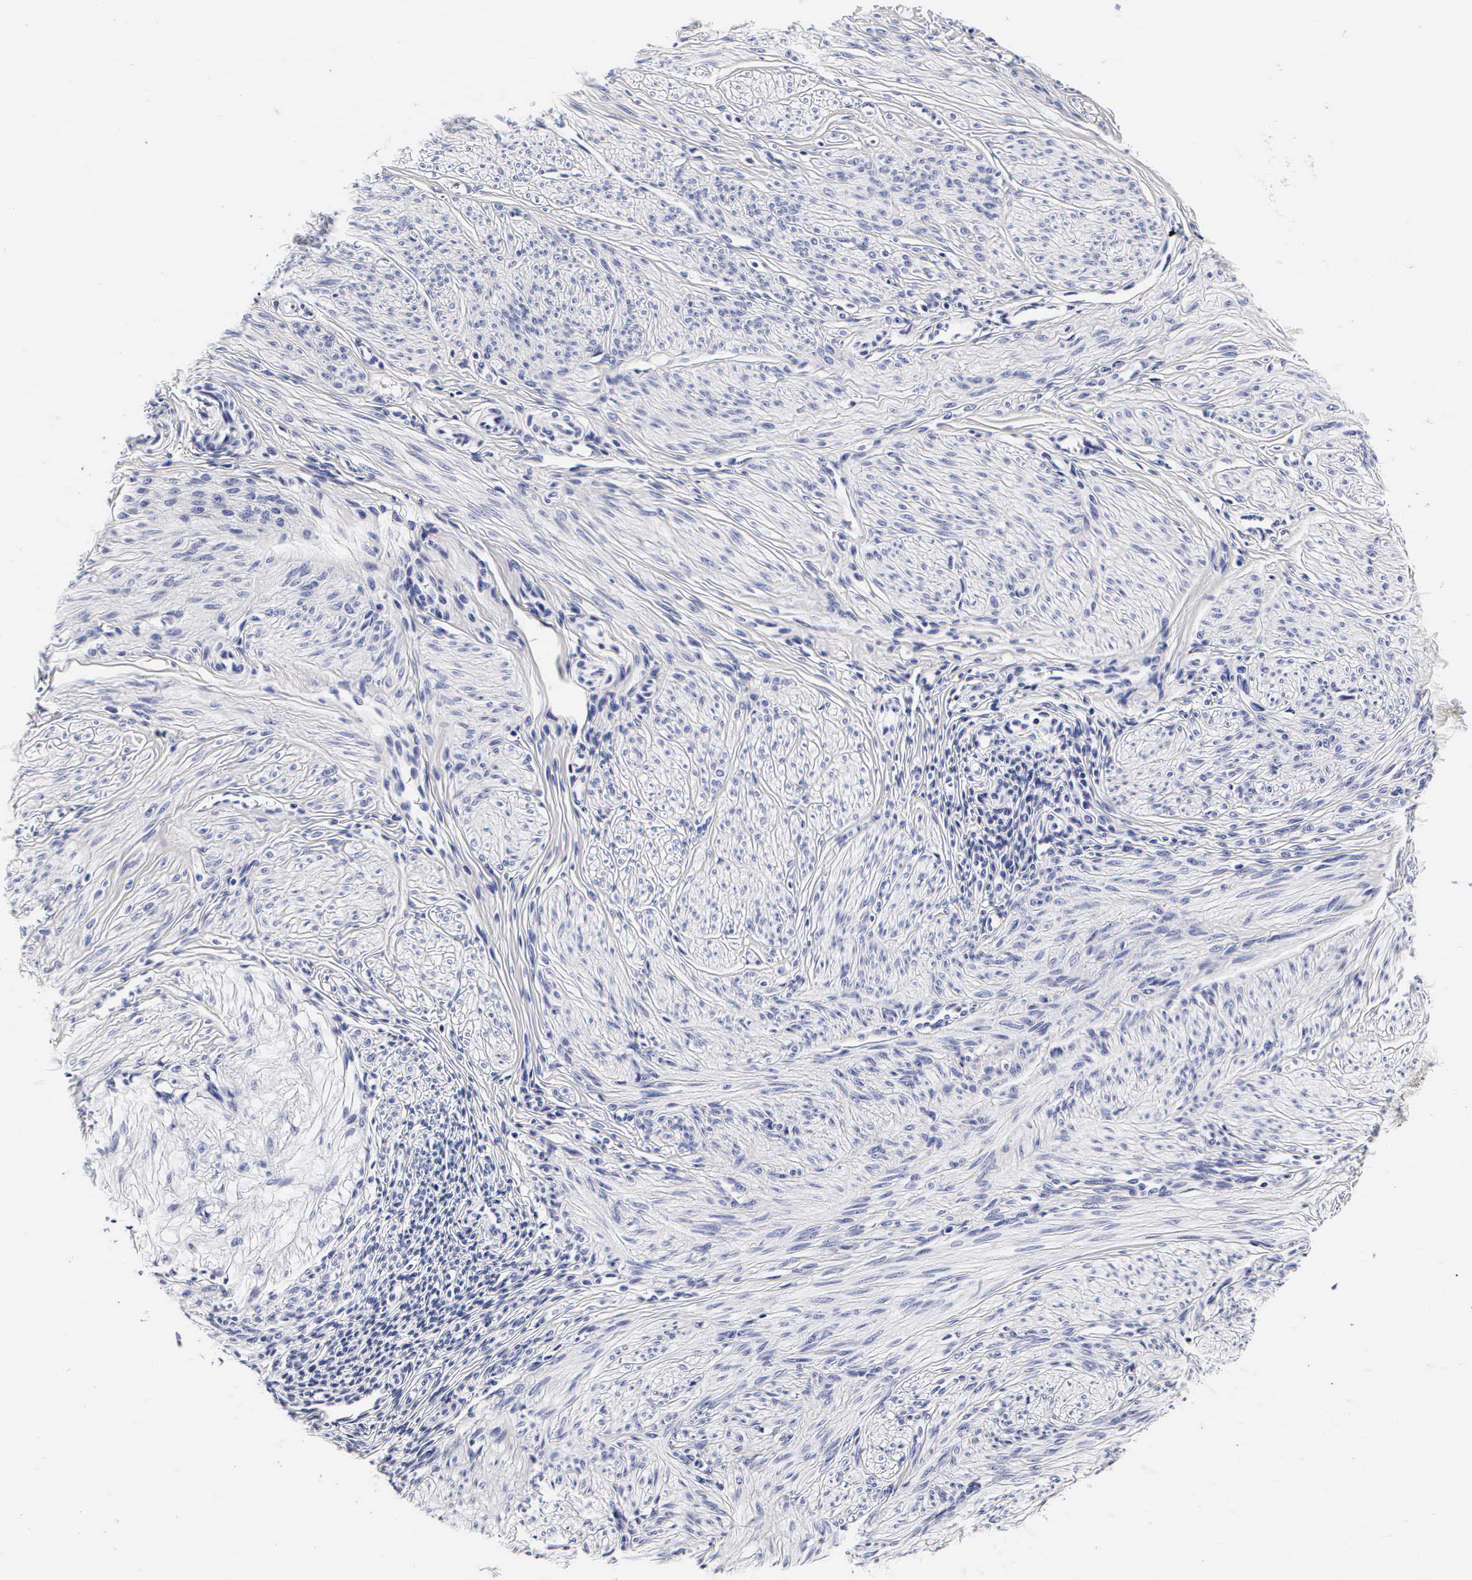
{"staining": {"intensity": "negative", "quantity": "none", "location": "none"}, "tissue": "smooth muscle", "cell_type": "Smooth muscle cells", "image_type": "normal", "snomed": [{"axis": "morphology", "description": "Normal tissue, NOS"}, {"axis": "topography", "description": "Uterus"}], "caption": "Immunohistochemistry histopathology image of benign smooth muscle: human smooth muscle stained with DAB (3,3'-diaminobenzidine) shows no significant protein expression in smooth muscle cells.", "gene": "RNASE6", "patient": {"sex": "female", "age": 45}}